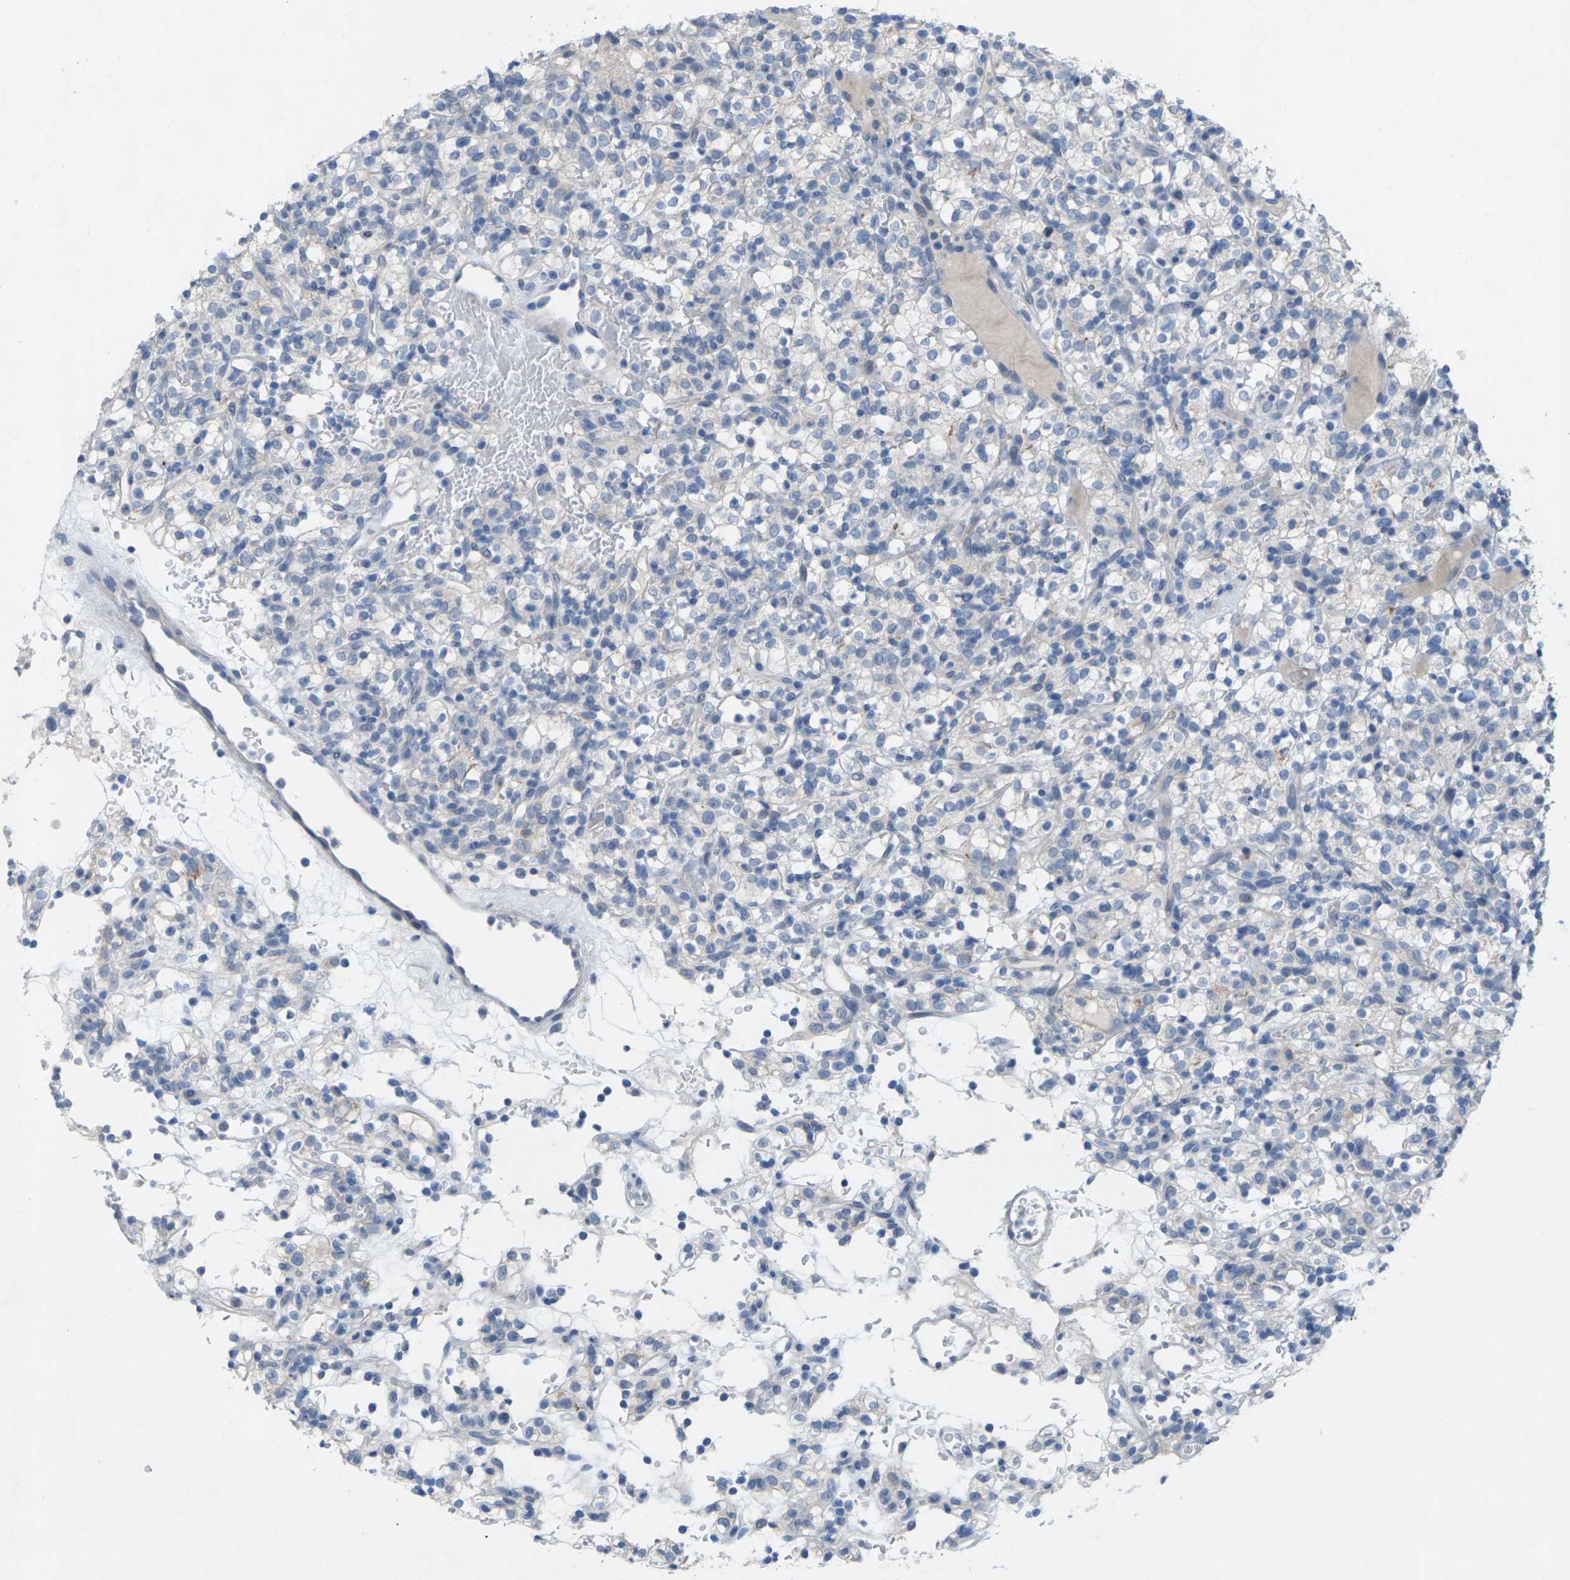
{"staining": {"intensity": "negative", "quantity": "none", "location": "none"}, "tissue": "renal cancer", "cell_type": "Tumor cells", "image_type": "cancer", "snomed": [{"axis": "morphology", "description": "Normal tissue, NOS"}, {"axis": "morphology", "description": "Adenocarcinoma, NOS"}, {"axis": "topography", "description": "Kidney"}], "caption": "Immunohistochemical staining of human adenocarcinoma (renal) displays no significant positivity in tumor cells. (DAB (3,3'-diaminobenzidine) immunohistochemistry (IHC), high magnification).", "gene": "CLDN3", "patient": {"sex": "female", "age": 72}}